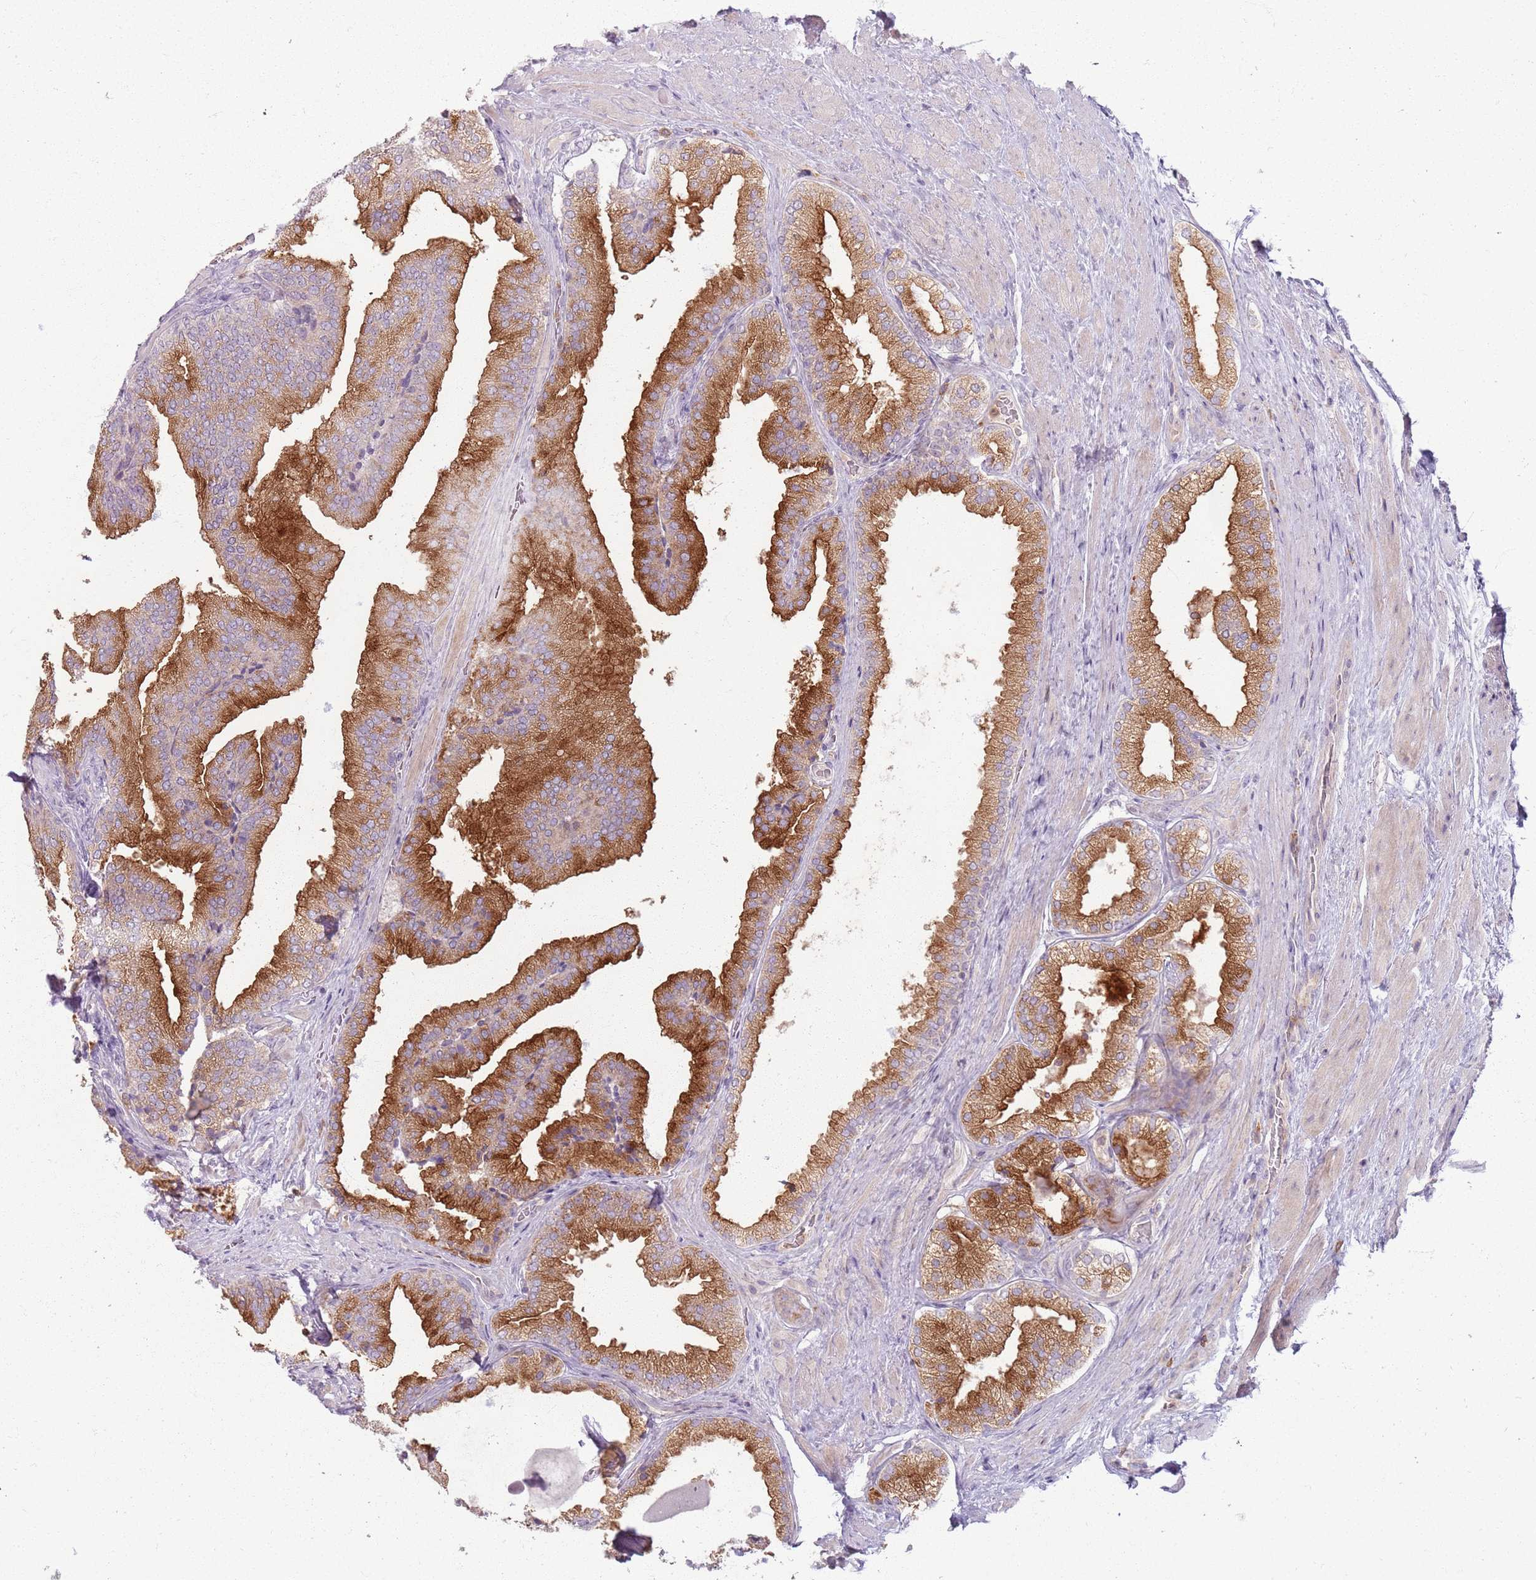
{"staining": {"intensity": "strong", "quantity": "25%-75%", "location": "cytoplasmic/membranous"}, "tissue": "prostate", "cell_type": "Glandular cells", "image_type": "normal", "snomed": [{"axis": "morphology", "description": "Normal tissue, NOS"}, {"axis": "topography", "description": "Prostate"}], "caption": "A high-resolution image shows immunohistochemistry (IHC) staining of benign prostate, which displays strong cytoplasmic/membranous staining in about 25%-75% of glandular cells.", "gene": "ZDHHC2", "patient": {"sex": "male", "age": 76}}